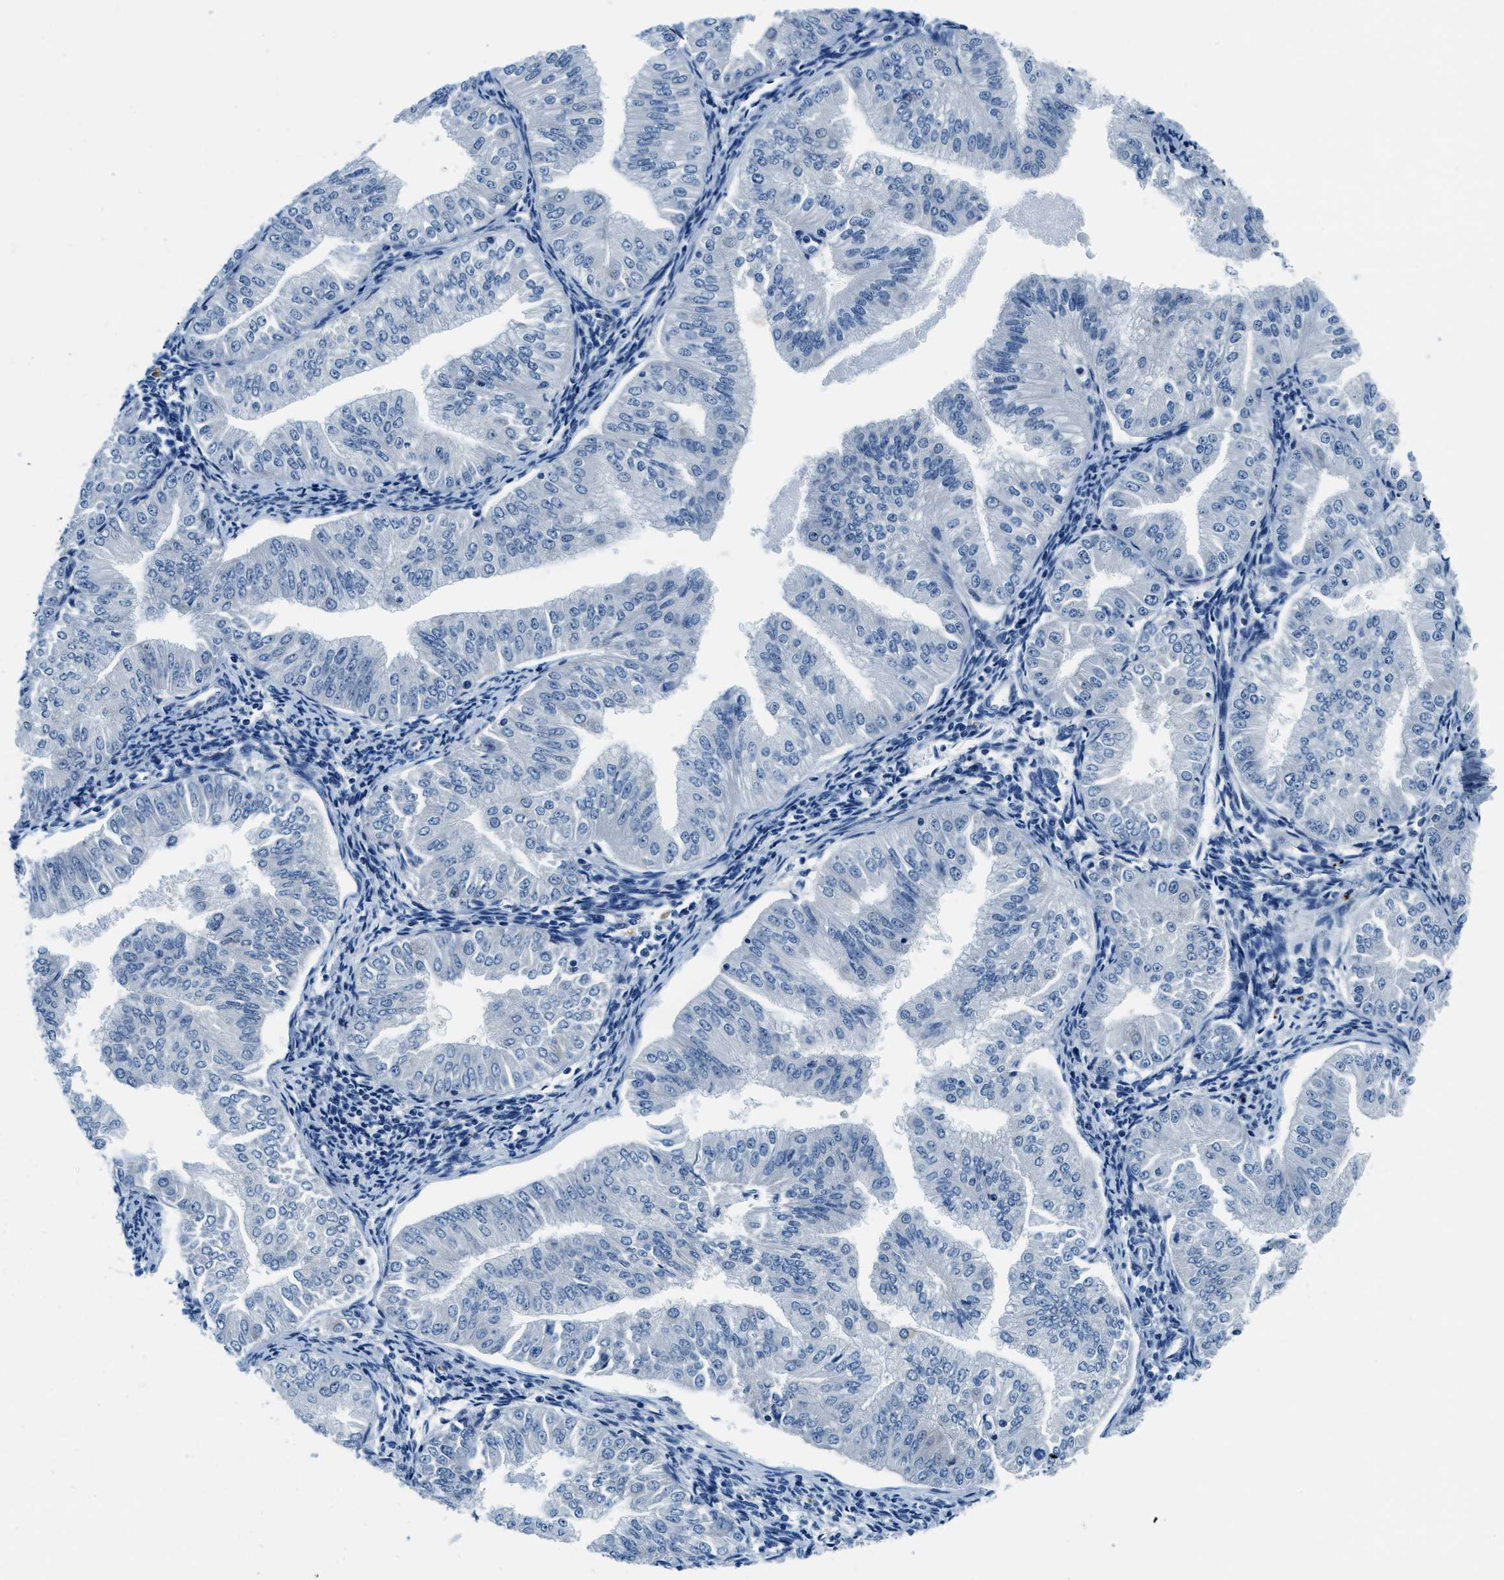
{"staining": {"intensity": "negative", "quantity": "none", "location": "none"}, "tissue": "endometrial cancer", "cell_type": "Tumor cells", "image_type": "cancer", "snomed": [{"axis": "morphology", "description": "Normal tissue, NOS"}, {"axis": "morphology", "description": "Adenocarcinoma, NOS"}, {"axis": "topography", "description": "Endometrium"}], "caption": "IHC micrograph of neoplastic tissue: human endometrial adenocarcinoma stained with DAB (3,3'-diaminobenzidine) shows no significant protein expression in tumor cells.", "gene": "UBAC2", "patient": {"sex": "female", "age": 53}}